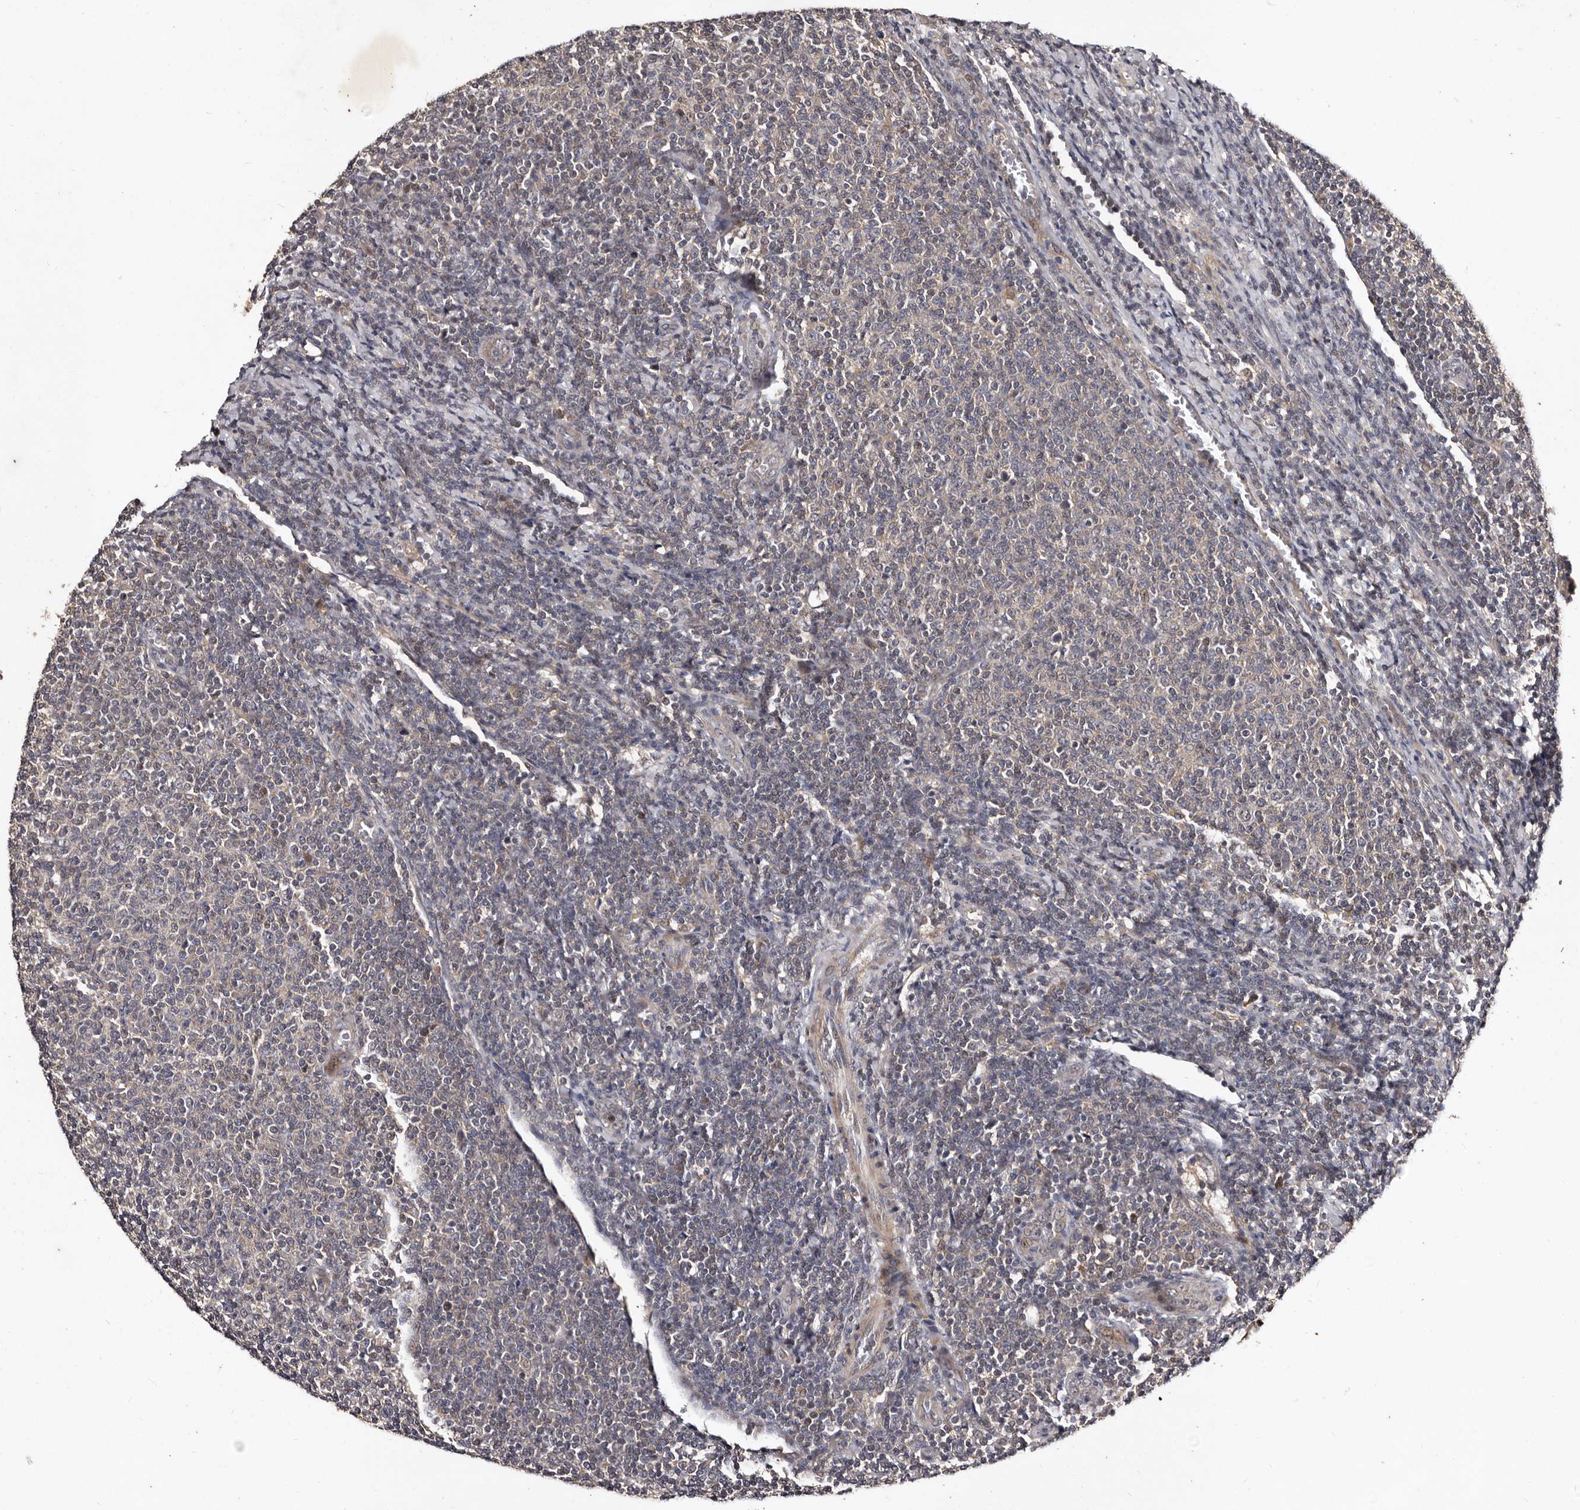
{"staining": {"intensity": "negative", "quantity": "none", "location": "none"}, "tissue": "lymphoma", "cell_type": "Tumor cells", "image_type": "cancer", "snomed": [{"axis": "morphology", "description": "Malignant lymphoma, non-Hodgkin's type, Low grade"}, {"axis": "topography", "description": "Lymph node"}], "caption": "This is an IHC histopathology image of human lymphoma. There is no staining in tumor cells.", "gene": "MKRN3", "patient": {"sex": "male", "age": 66}}